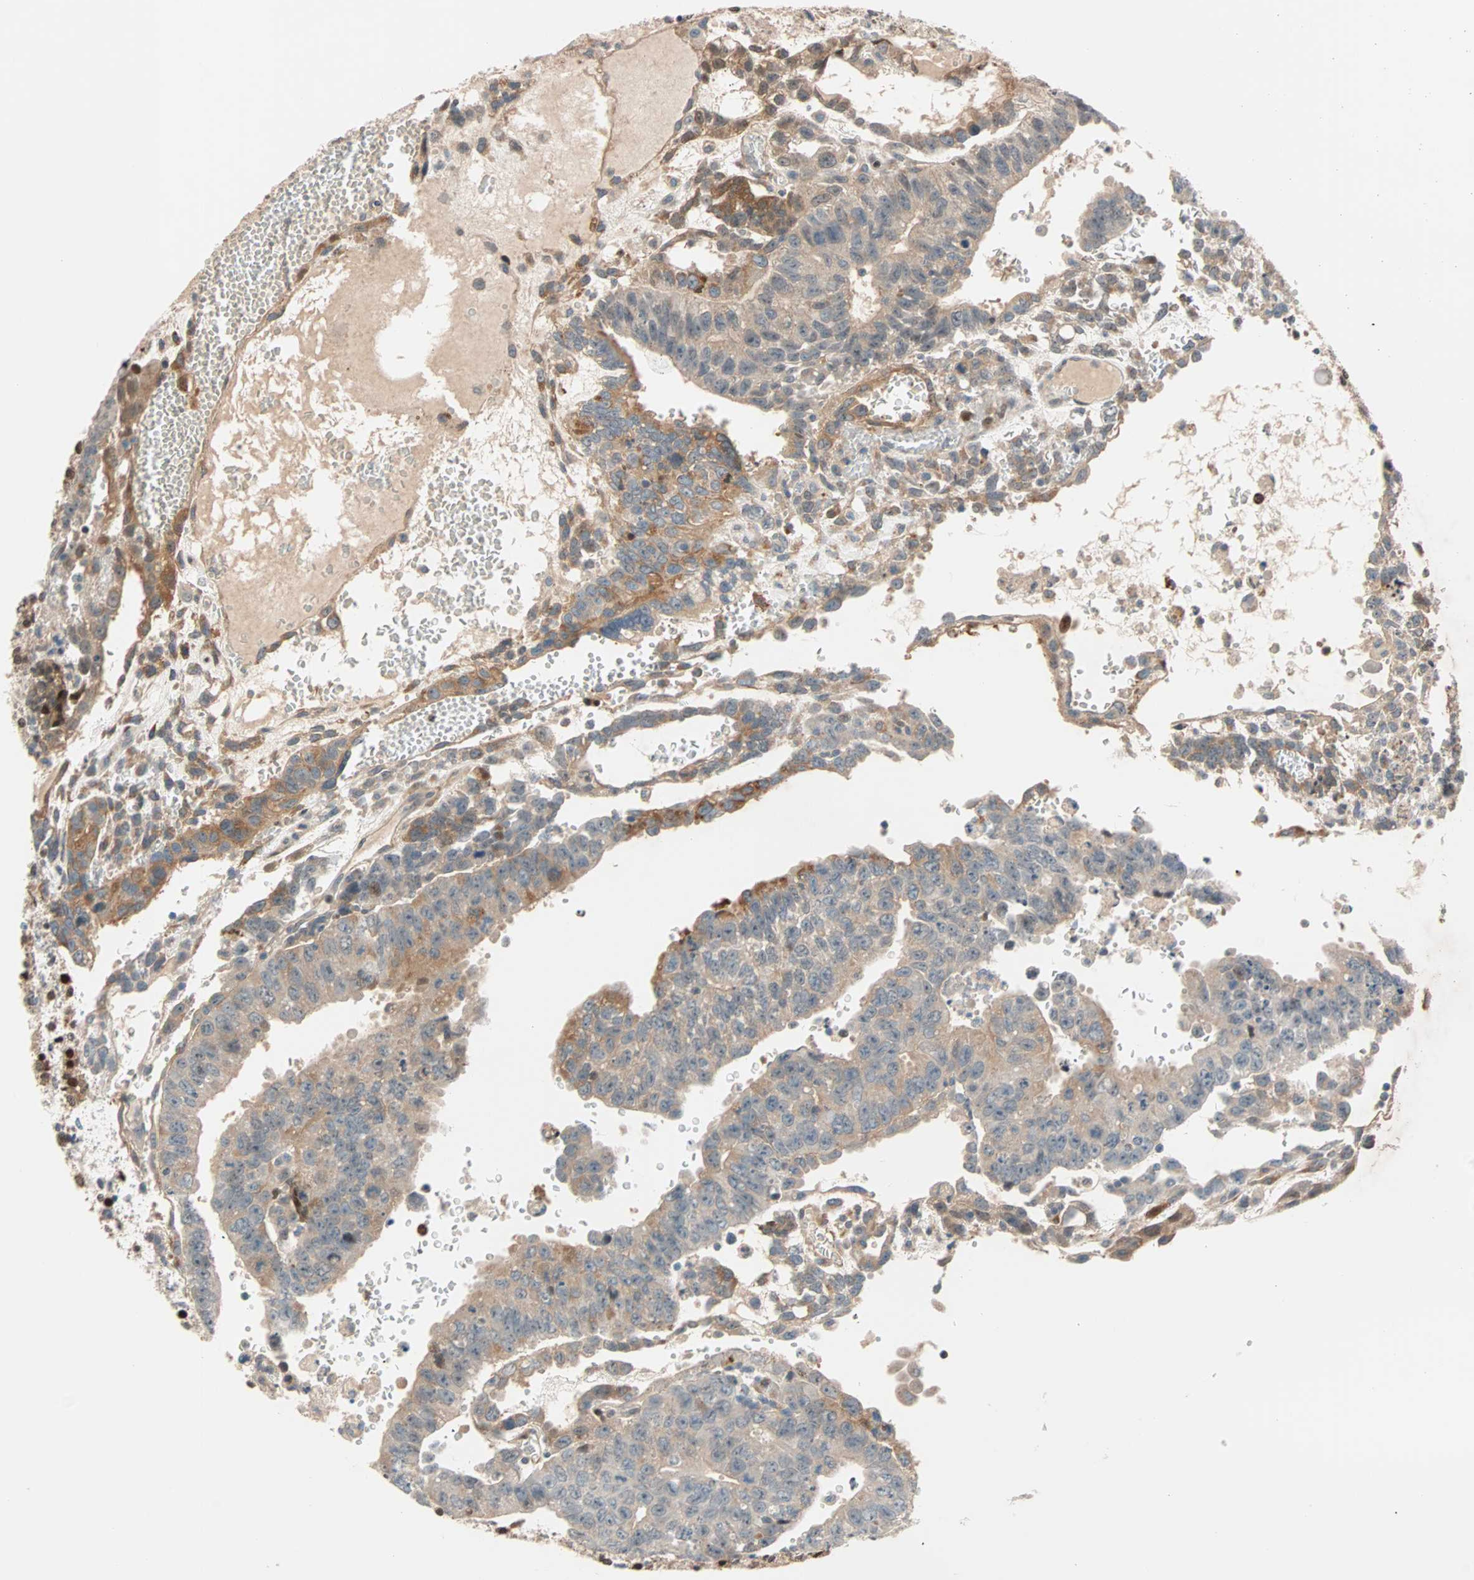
{"staining": {"intensity": "moderate", "quantity": ">75%", "location": "cytoplasmic/membranous,nuclear"}, "tissue": "testis cancer", "cell_type": "Tumor cells", "image_type": "cancer", "snomed": [{"axis": "morphology", "description": "Seminoma, NOS"}, {"axis": "morphology", "description": "Carcinoma, Embryonal, NOS"}, {"axis": "topography", "description": "Testis"}], "caption": "Immunohistochemistry micrograph of human embryonal carcinoma (testis) stained for a protein (brown), which reveals medium levels of moderate cytoplasmic/membranous and nuclear positivity in approximately >75% of tumor cells.", "gene": "HECW1", "patient": {"sex": "male", "age": 52}}